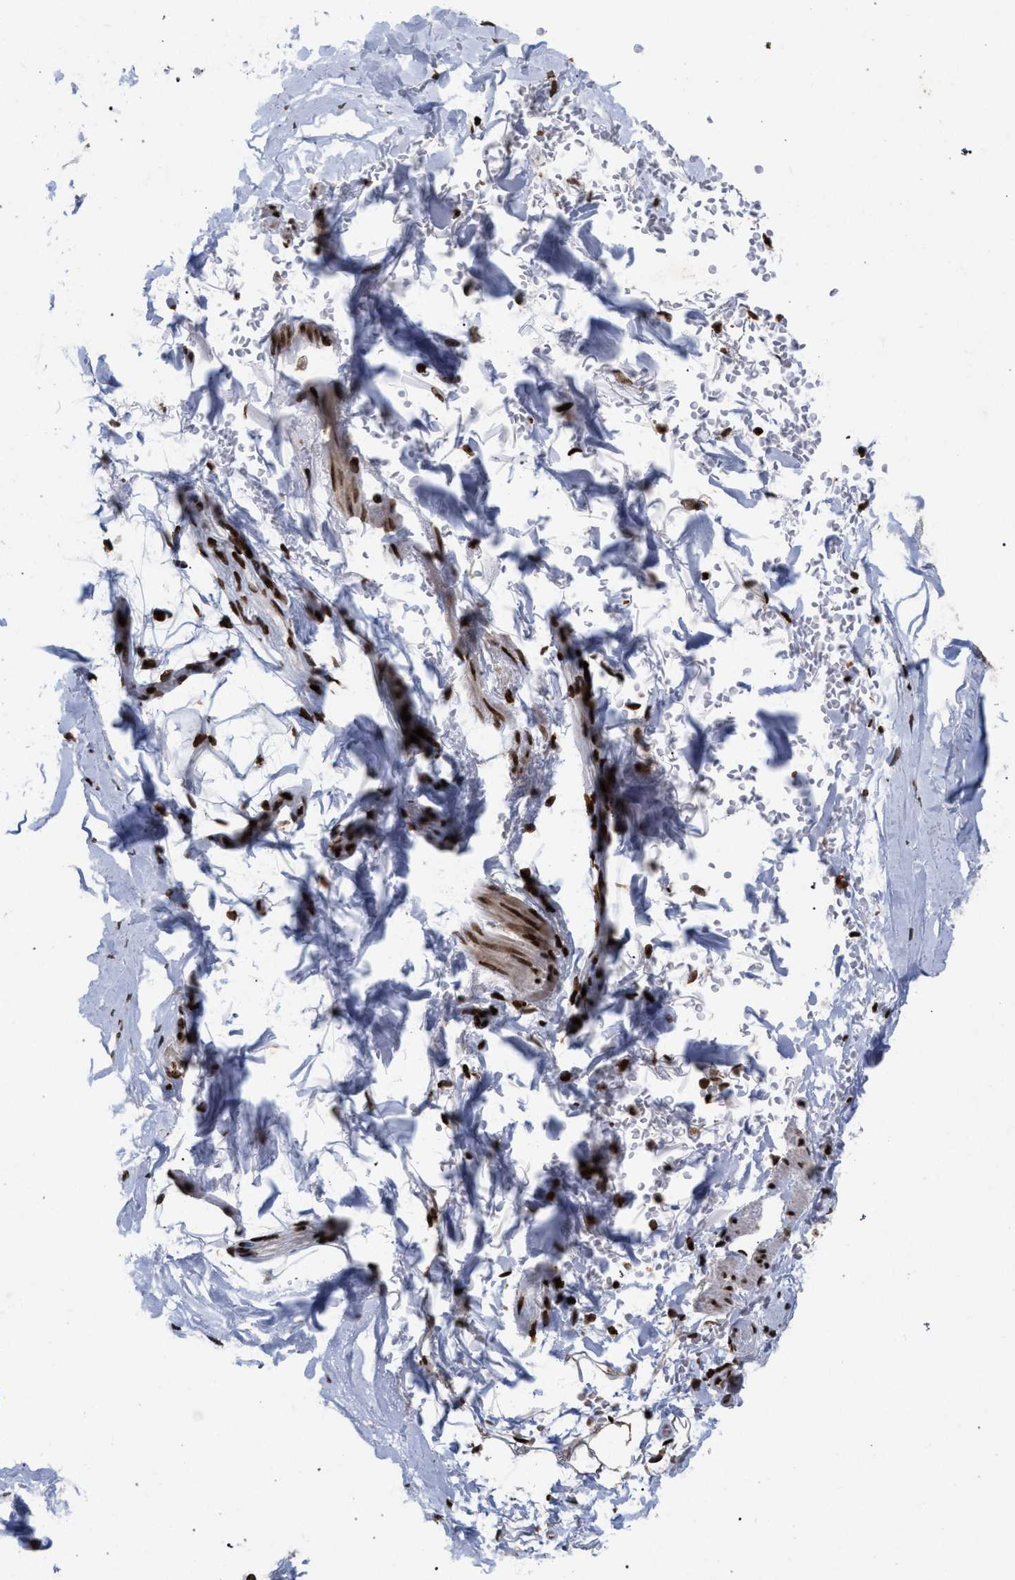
{"staining": {"intensity": "moderate", "quantity": ">75%", "location": "nuclear"}, "tissue": "adipose tissue", "cell_type": "Adipocytes", "image_type": "normal", "snomed": [{"axis": "morphology", "description": "Normal tissue, NOS"}, {"axis": "topography", "description": "Cartilage tissue"}, {"axis": "topography", "description": "Lung"}], "caption": "IHC of benign adipose tissue exhibits medium levels of moderate nuclear staining in approximately >75% of adipocytes.", "gene": "FOXD3", "patient": {"sex": "female", "age": 77}}